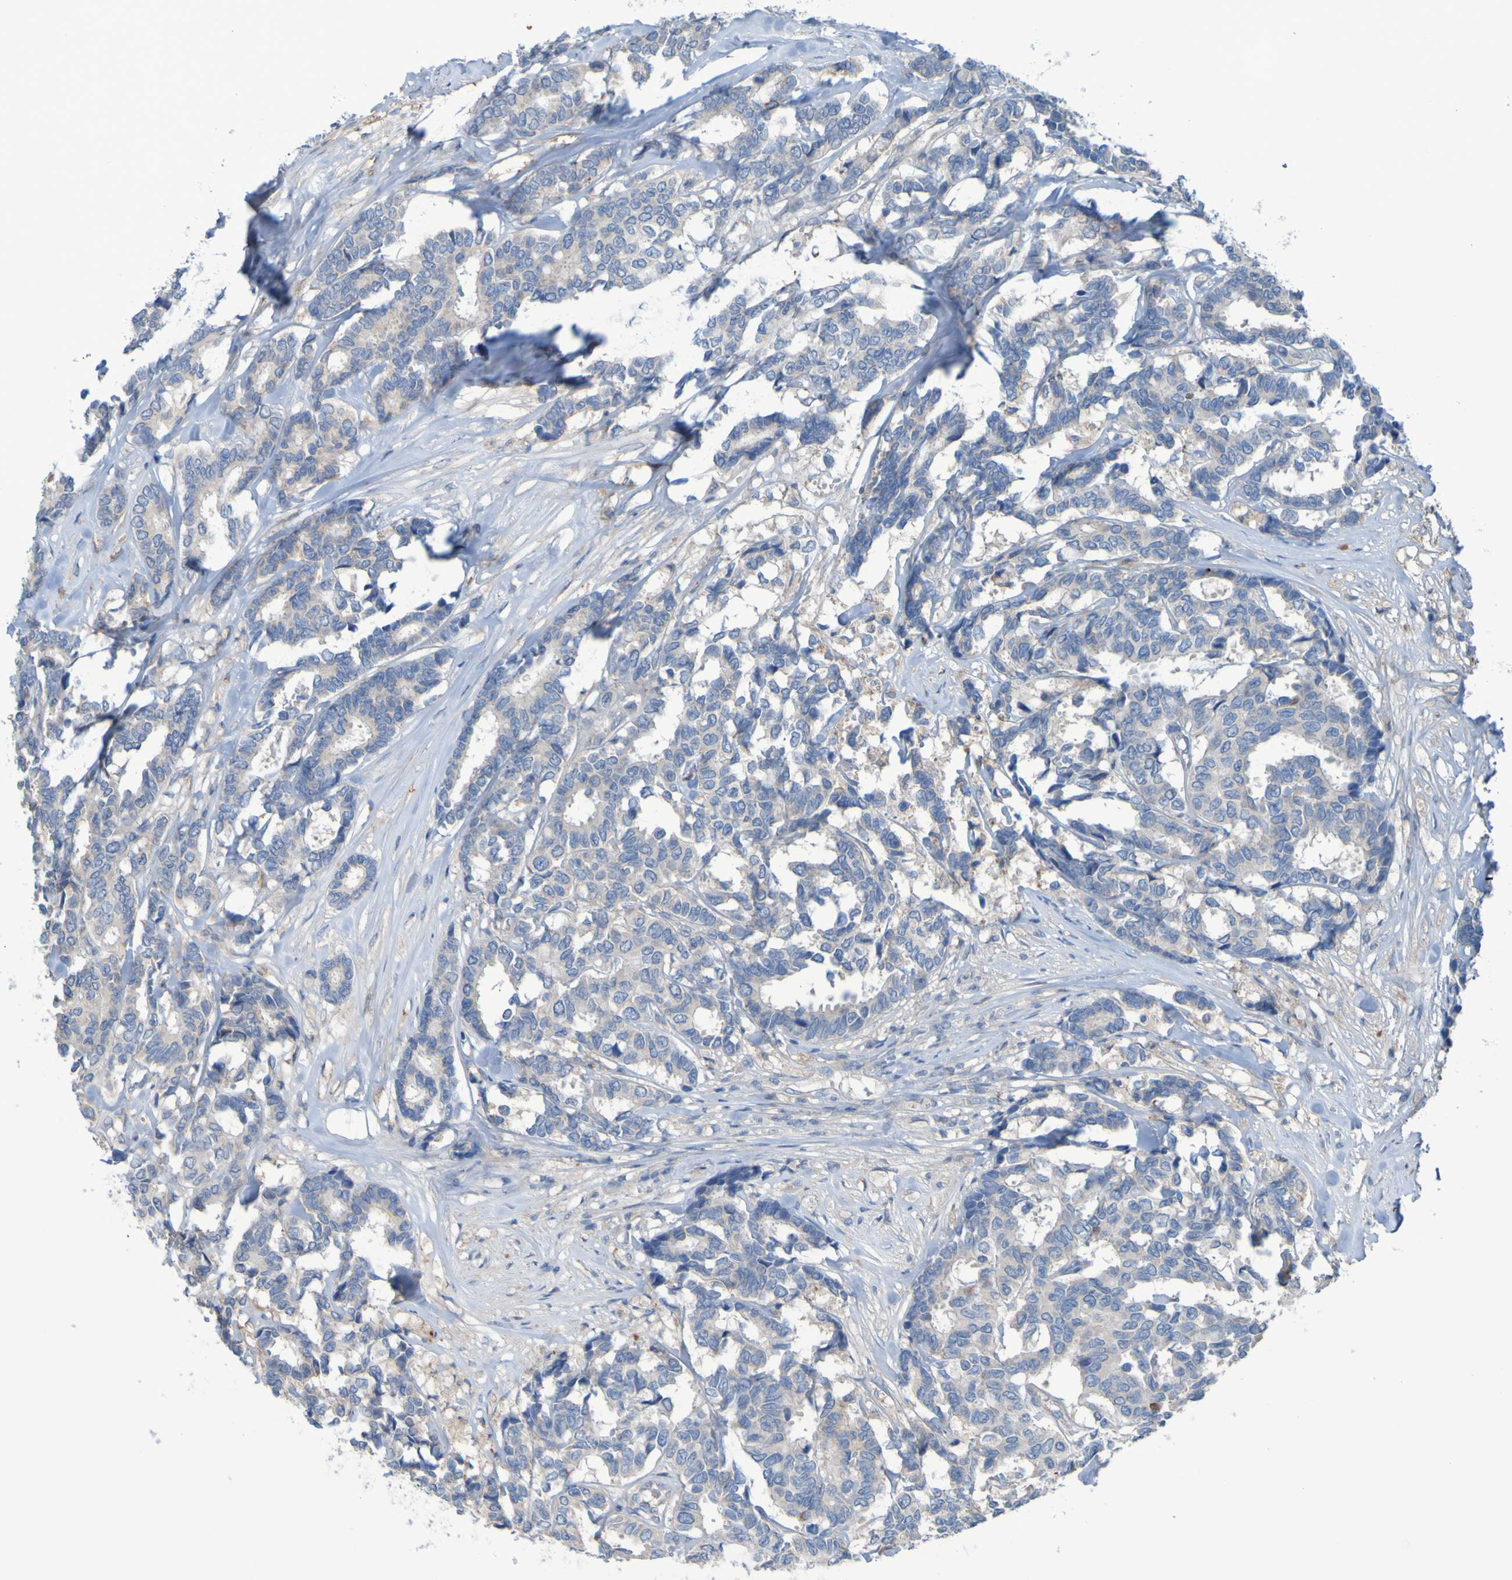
{"staining": {"intensity": "weak", "quantity": "<25%", "location": "cytoplasmic/membranous"}, "tissue": "breast cancer", "cell_type": "Tumor cells", "image_type": "cancer", "snomed": [{"axis": "morphology", "description": "Duct carcinoma"}, {"axis": "topography", "description": "Breast"}], "caption": "This is an immunohistochemistry histopathology image of infiltrating ductal carcinoma (breast). There is no expression in tumor cells.", "gene": "NPRL3", "patient": {"sex": "female", "age": 87}}